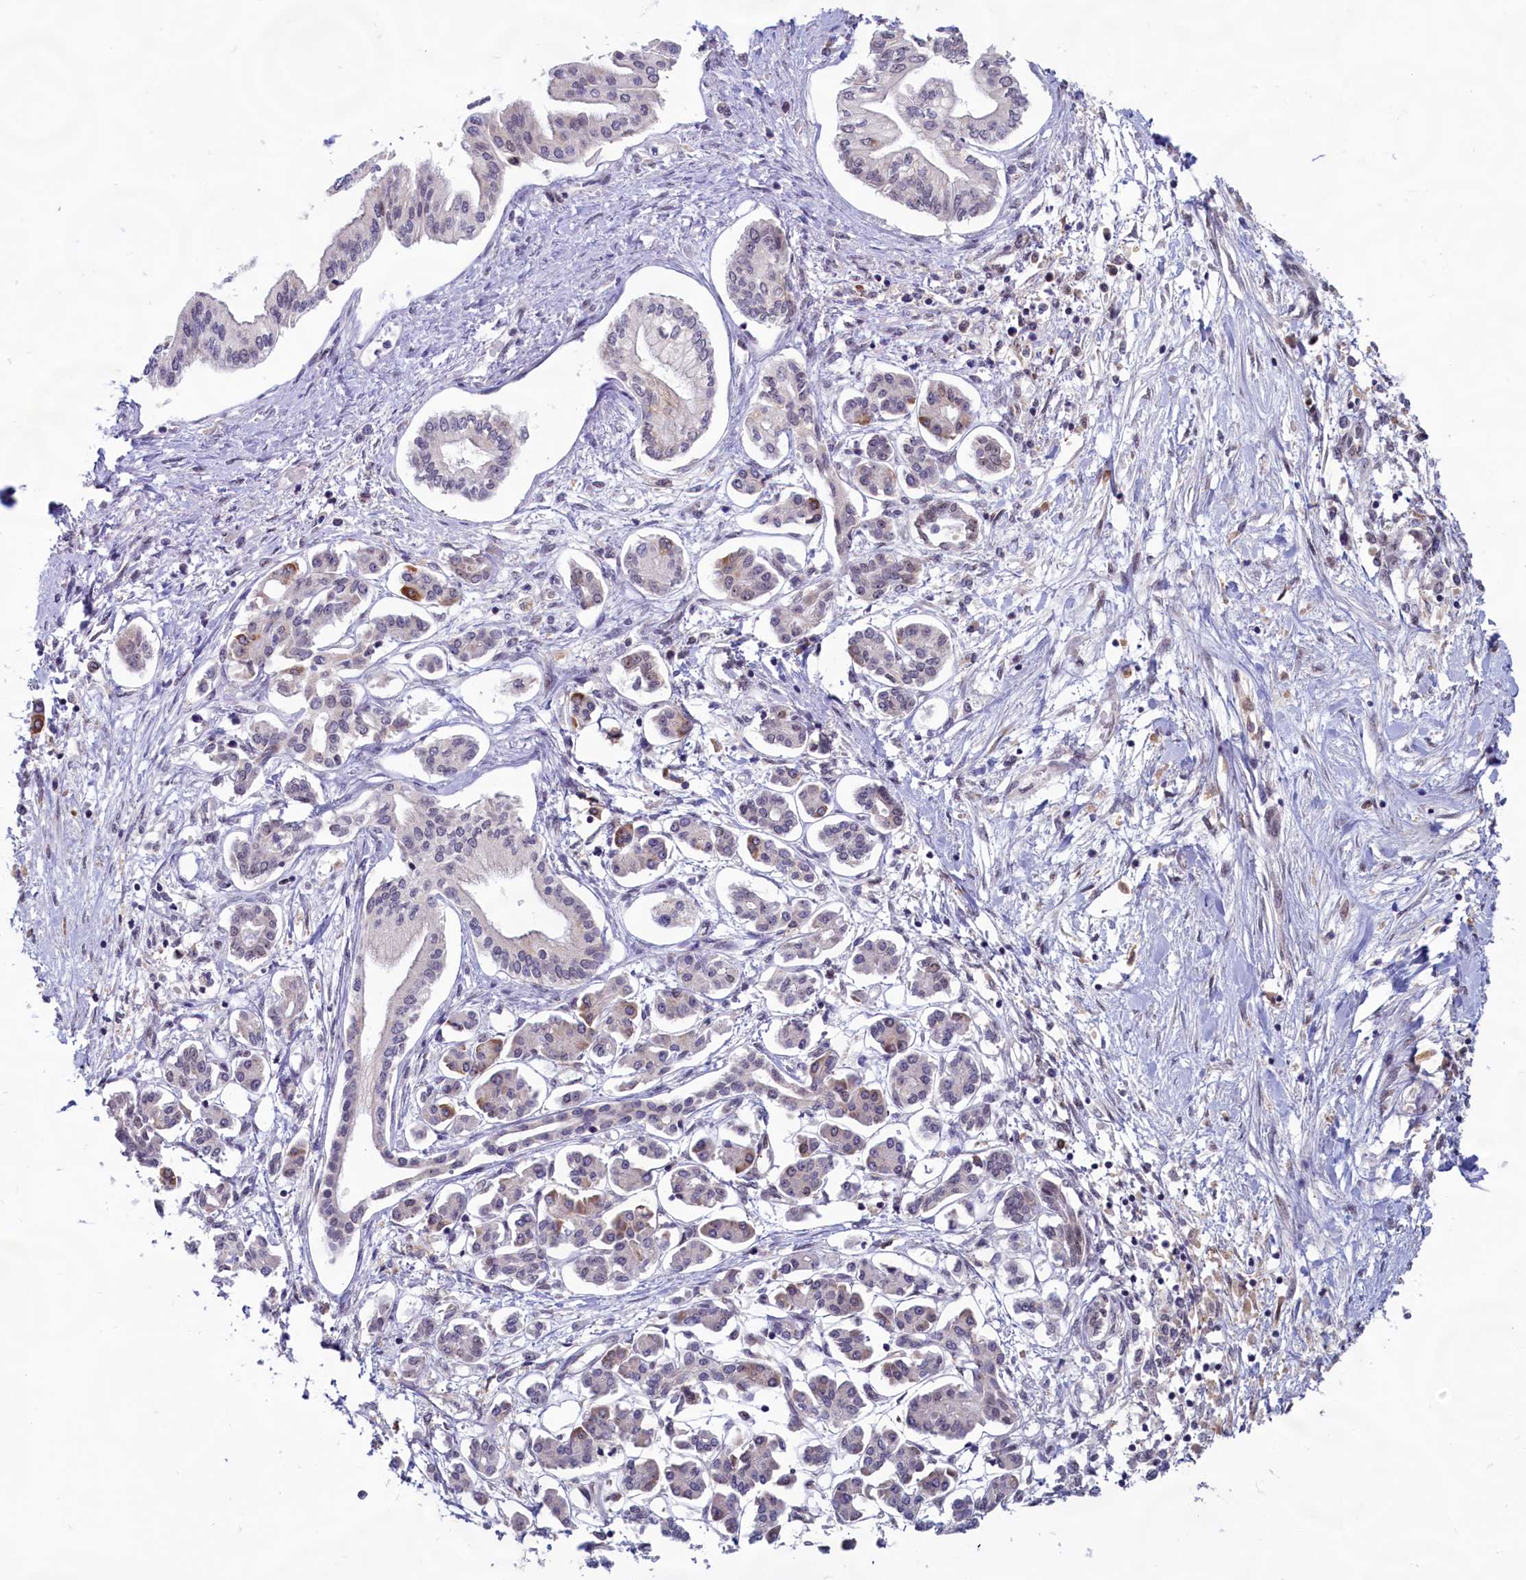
{"staining": {"intensity": "negative", "quantity": "none", "location": "none"}, "tissue": "pancreatic cancer", "cell_type": "Tumor cells", "image_type": "cancer", "snomed": [{"axis": "morphology", "description": "Adenocarcinoma, NOS"}, {"axis": "topography", "description": "Pancreas"}], "caption": "DAB (3,3'-diaminobenzidine) immunohistochemical staining of pancreatic cancer (adenocarcinoma) exhibits no significant staining in tumor cells.", "gene": "C1D", "patient": {"sex": "female", "age": 50}}